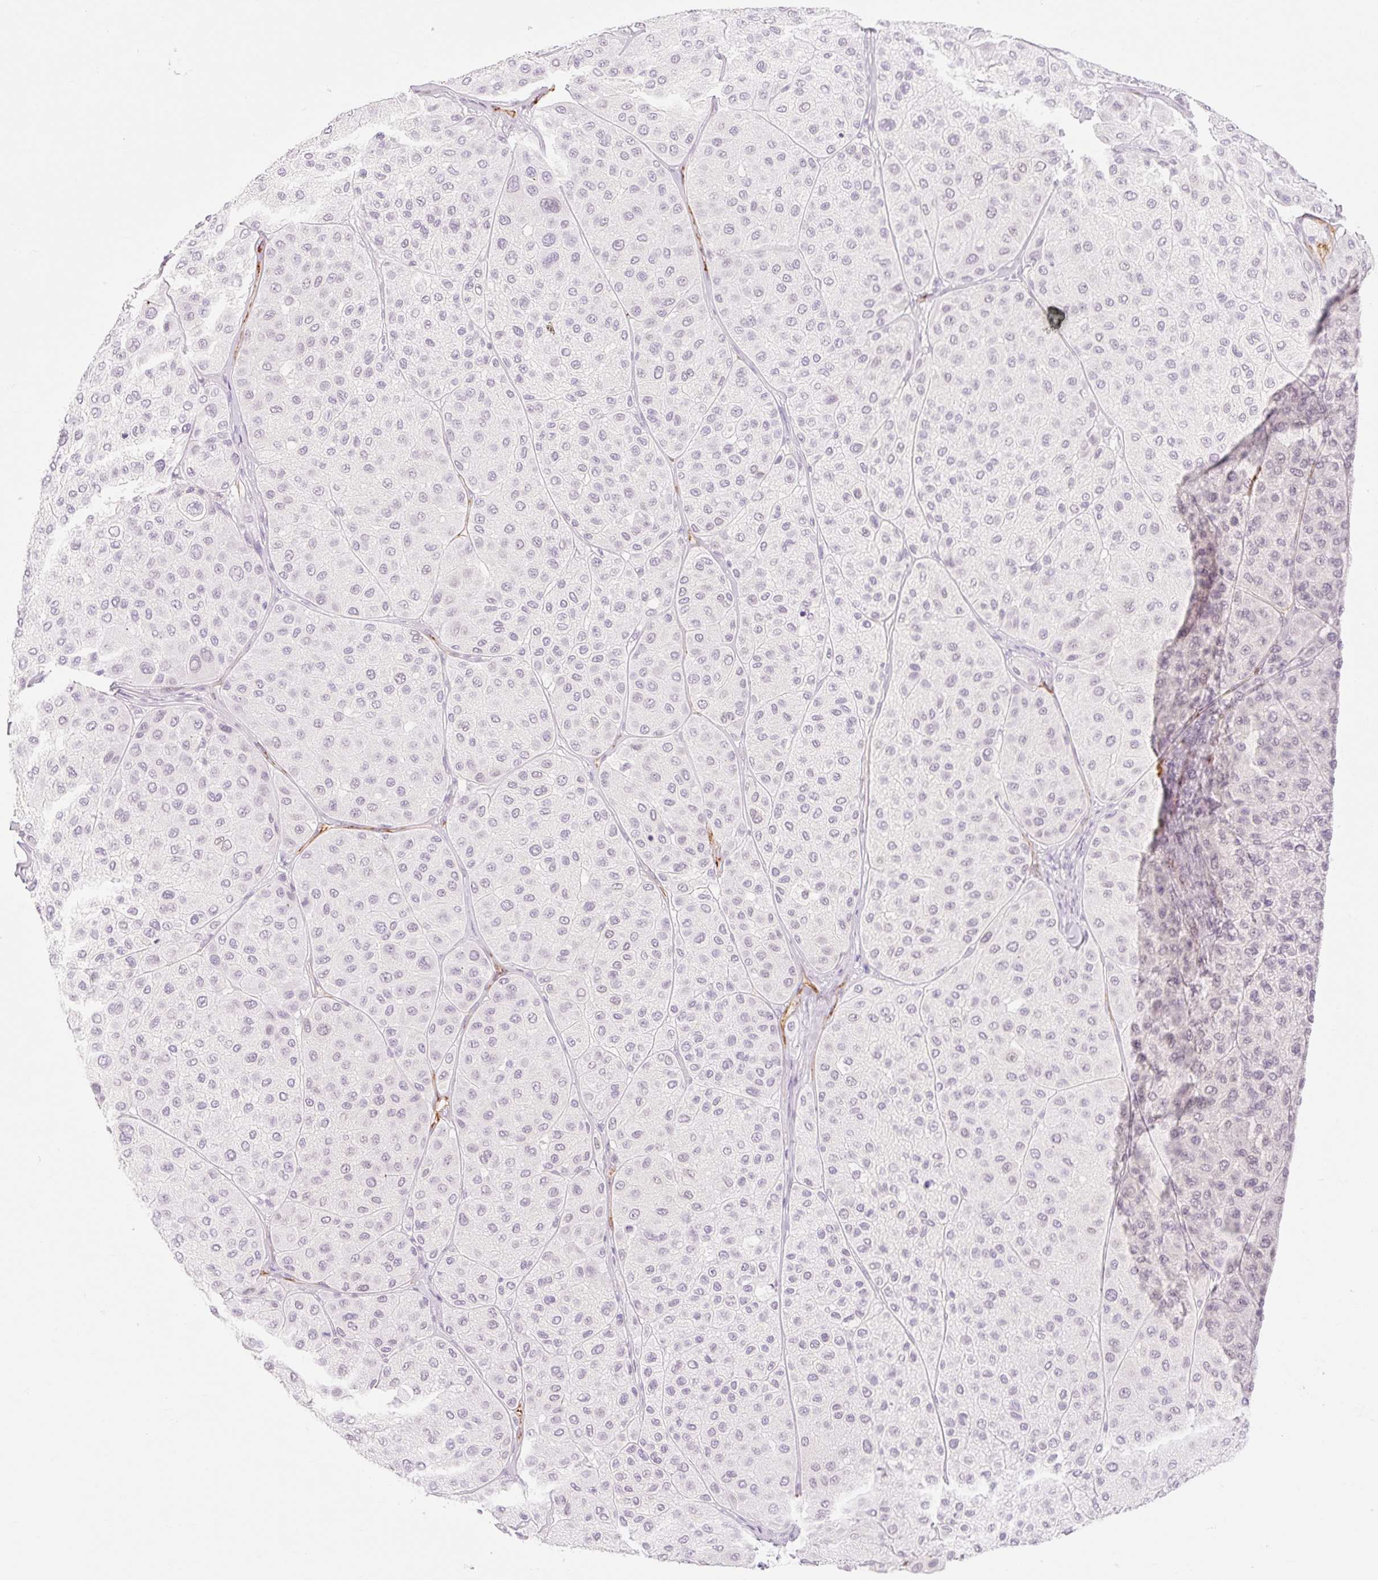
{"staining": {"intensity": "negative", "quantity": "none", "location": "none"}, "tissue": "melanoma", "cell_type": "Tumor cells", "image_type": "cancer", "snomed": [{"axis": "morphology", "description": "Malignant melanoma, Metastatic site"}, {"axis": "topography", "description": "Smooth muscle"}], "caption": "The image exhibits no staining of tumor cells in malignant melanoma (metastatic site). Brightfield microscopy of IHC stained with DAB (brown) and hematoxylin (blue), captured at high magnification.", "gene": "TAF1L", "patient": {"sex": "male", "age": 41}}